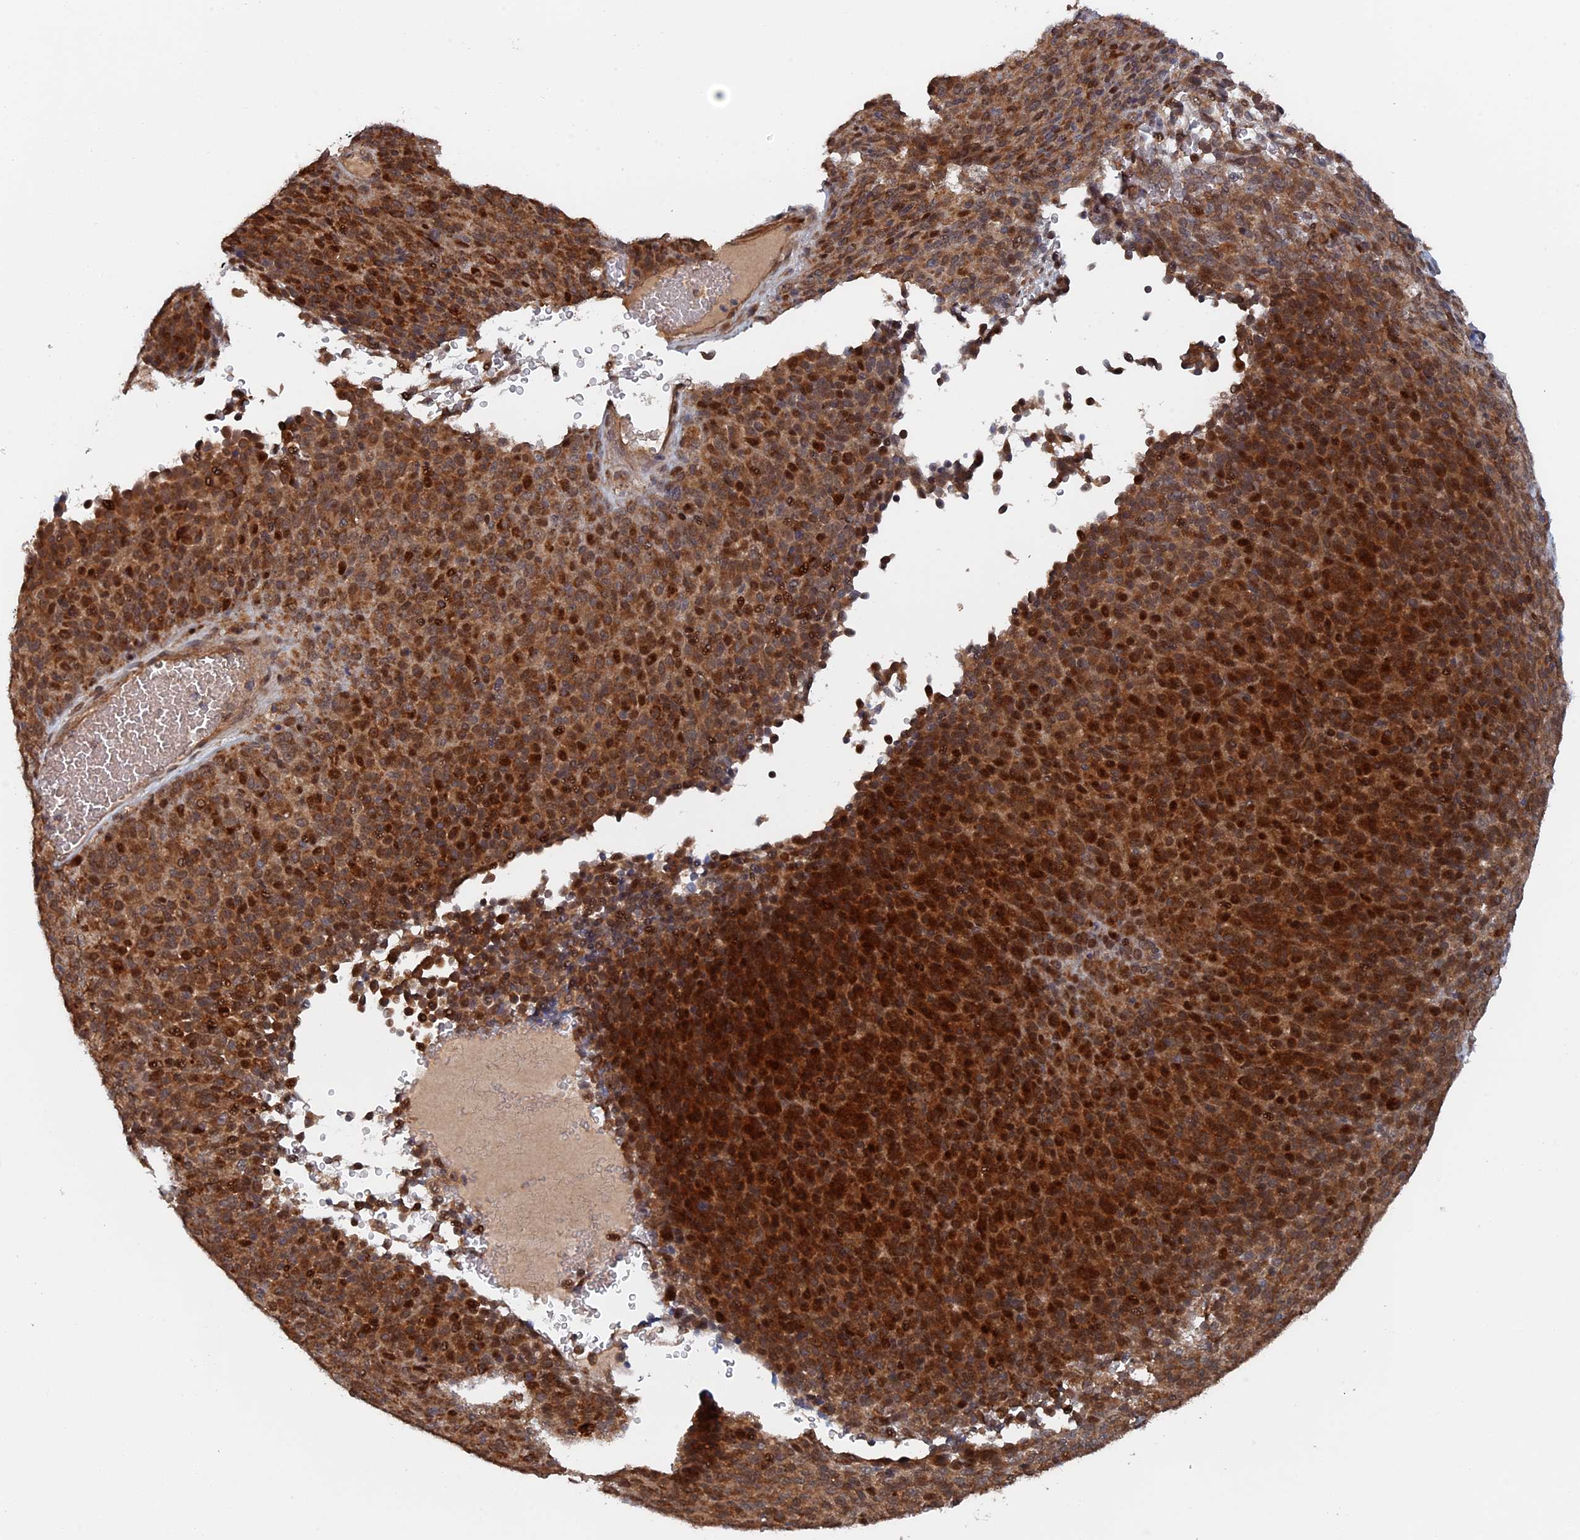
{"staining": {"intensity": "strong", "quantity": ">75%", "location": "cytoplasmic/membranous,nuclear"}, "tissue": "melanoma", "cell_type": "Tumor cells", "image_type": "cancer", "snomed": [{"axis": "morphology", "description": "Malignant melanoma, Metastatic site"}, {"axis": "topography", "description": "Brain"}], "caption": "Approximately >75% of tumor cells in human melanoma reveal strong cytoplasmic/membranous and nuclear protein expression as visualized by brown immunohistochemical staining.", "gene": "ELOVL6", "patient": {"sex": "female", "age": 56}}